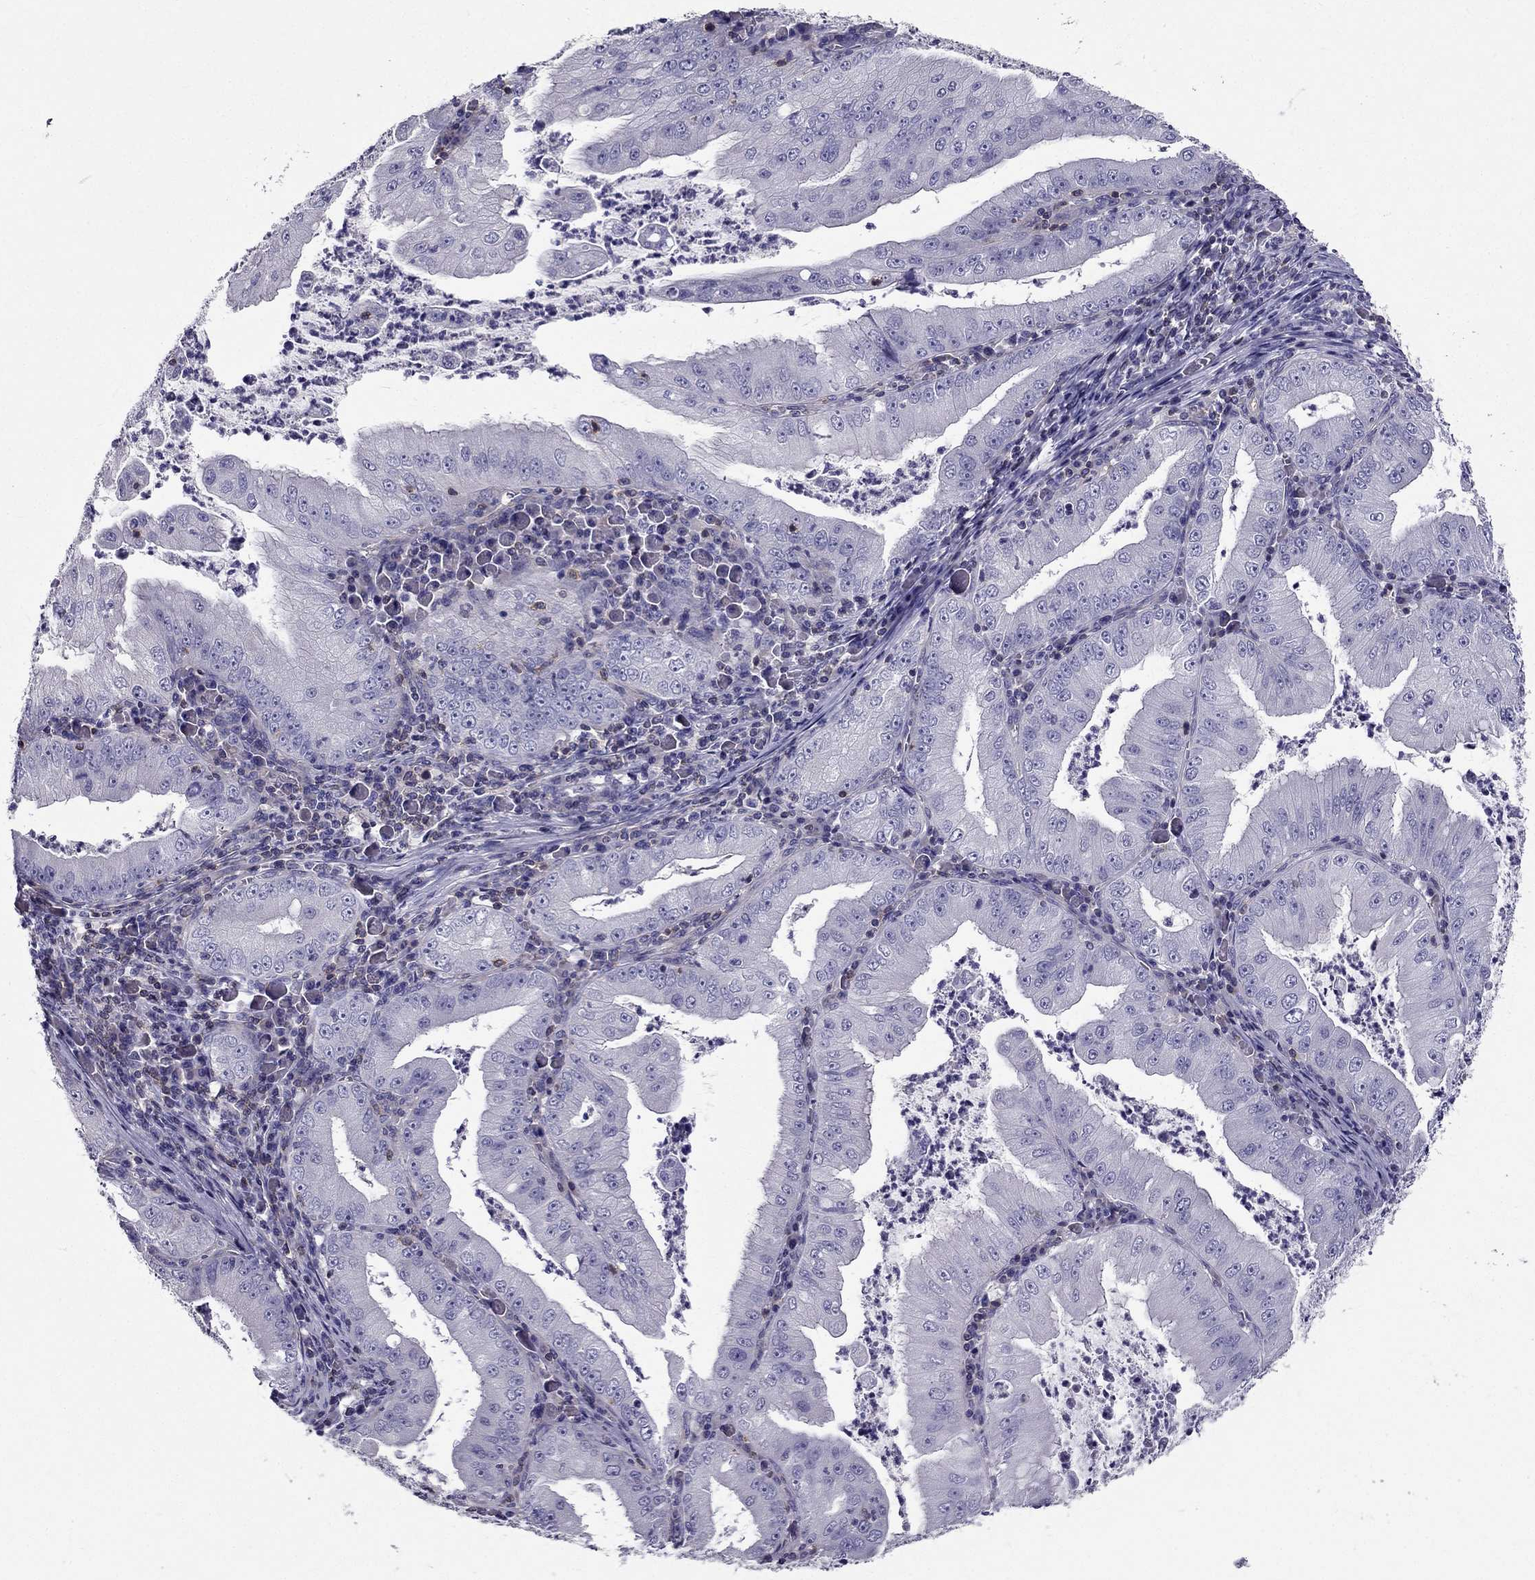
{"staining": {"intensity": "negative", "quantity": "none", "location": "none"}, "tissue": "stomach cancer", "cell_type": "Tumor cells", "image_type": "cancer", "snomed": [{"axis": "morphology", "description": "Adenocarcinoma, NOS"}, {"axis": "topography", "description": "Stomach"}], "caption": "Immunohistochemistry image of human stomach cancer (adenocarcinoma) stained for a protein (brown), which shows no positivity in tumor cells. The staining is performed using DAB (3,3'-diaminobenzidine) brown chromogen with nuclei counter-stained in using hematoxylin.", "gene": "AAK1", "patient": {"sex": "male", "age": 76}}